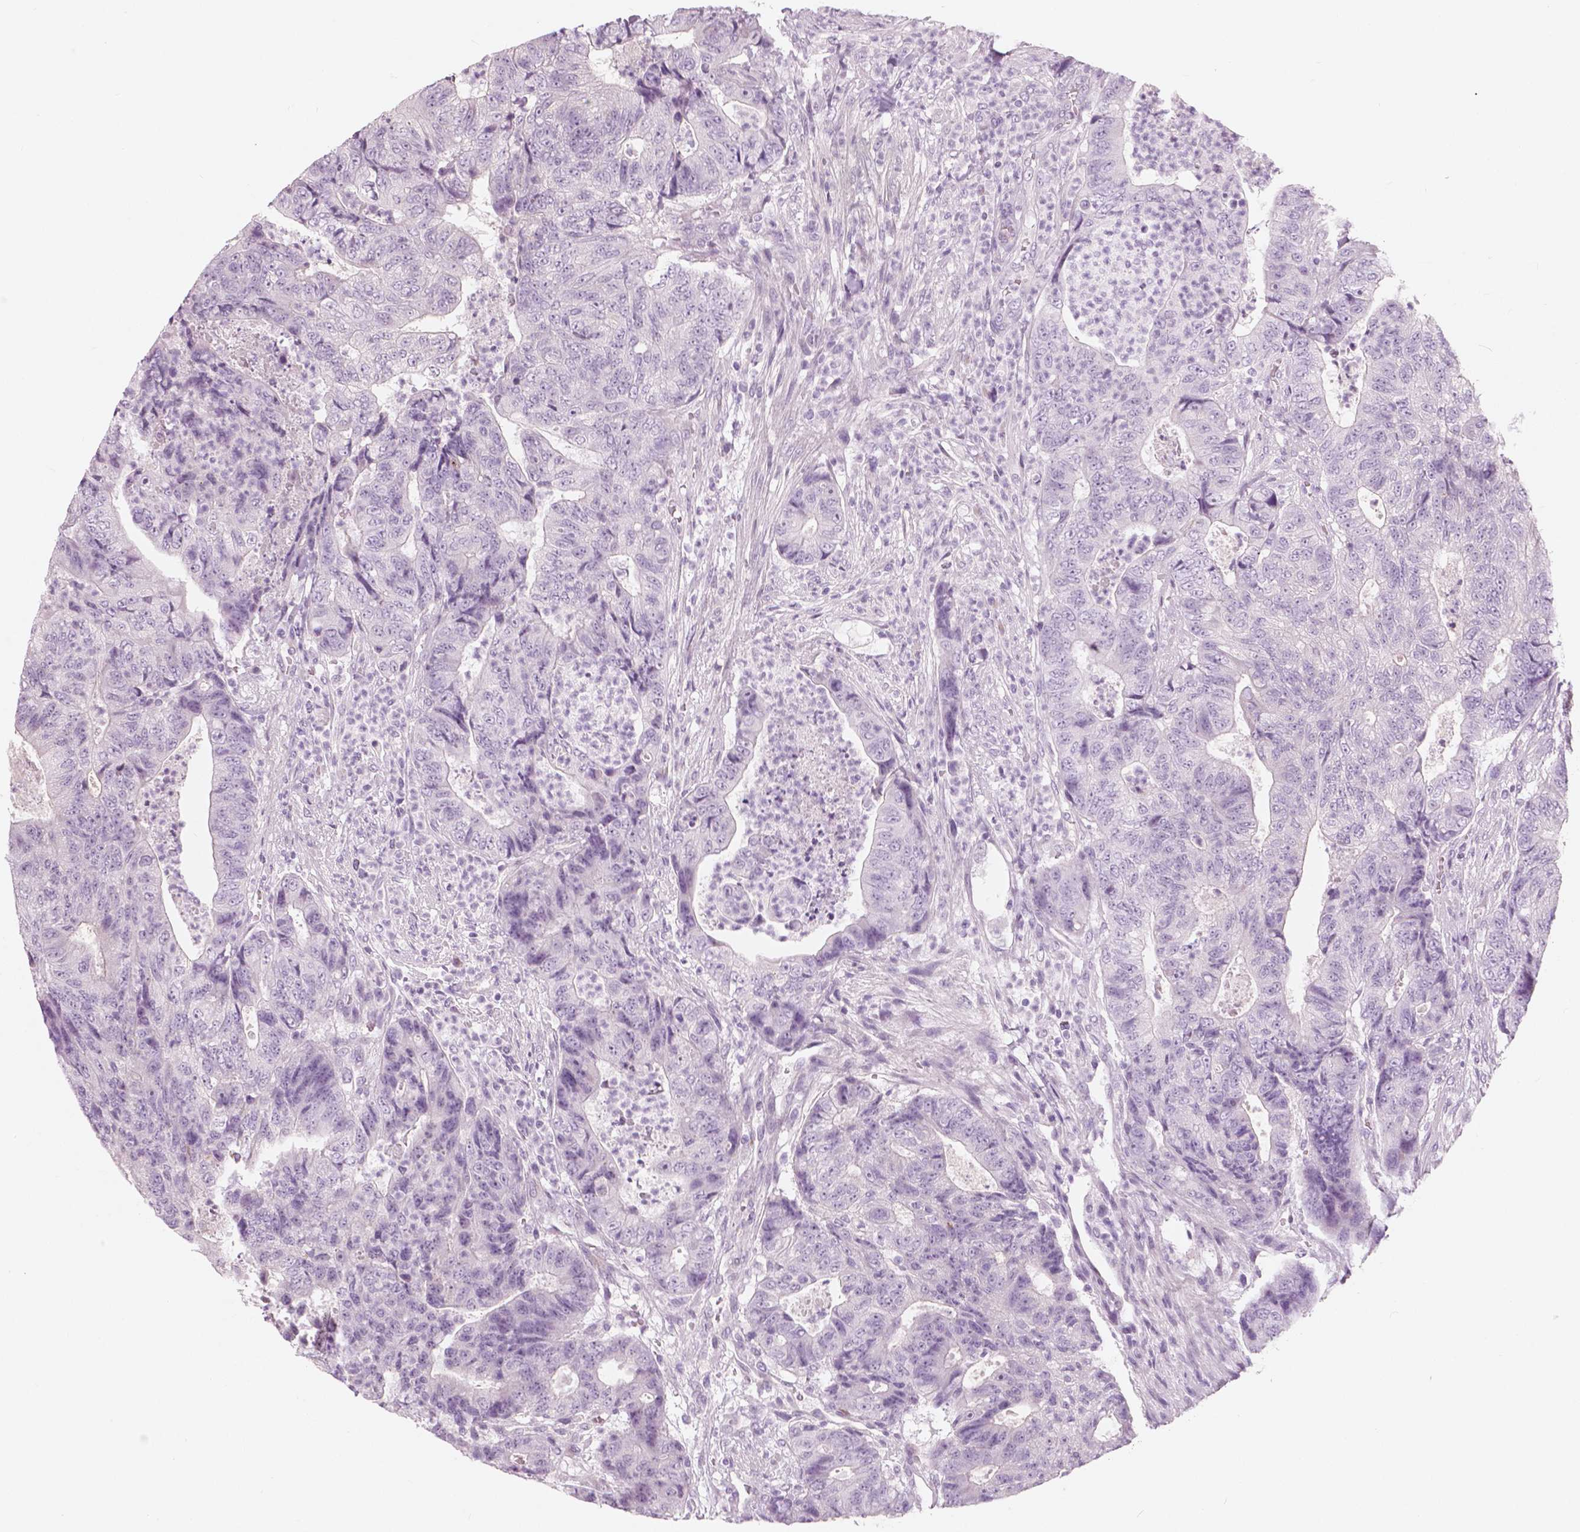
{"staining": {"intensity": "negative", "quantity": "none", "location": "none"}, "tissue": "colorectal cancer", "cell_type": "Tumor cells", "image_type": "cancer", "snomed": [{"axis": "morphology", "description": "Adenocarcinoma, NOS"}, {"axis": "topography", "description": "Colon"}], "caption": "Immunohistochemical staining of colorectal cancer (adenocarcinoma) reveals no significant expression in tumor cells. (Immunohistochemistry, brightfield microscopy, high magnification).", "gene": "A4GNT", "patient": {"sex": "female", "age": 48}}